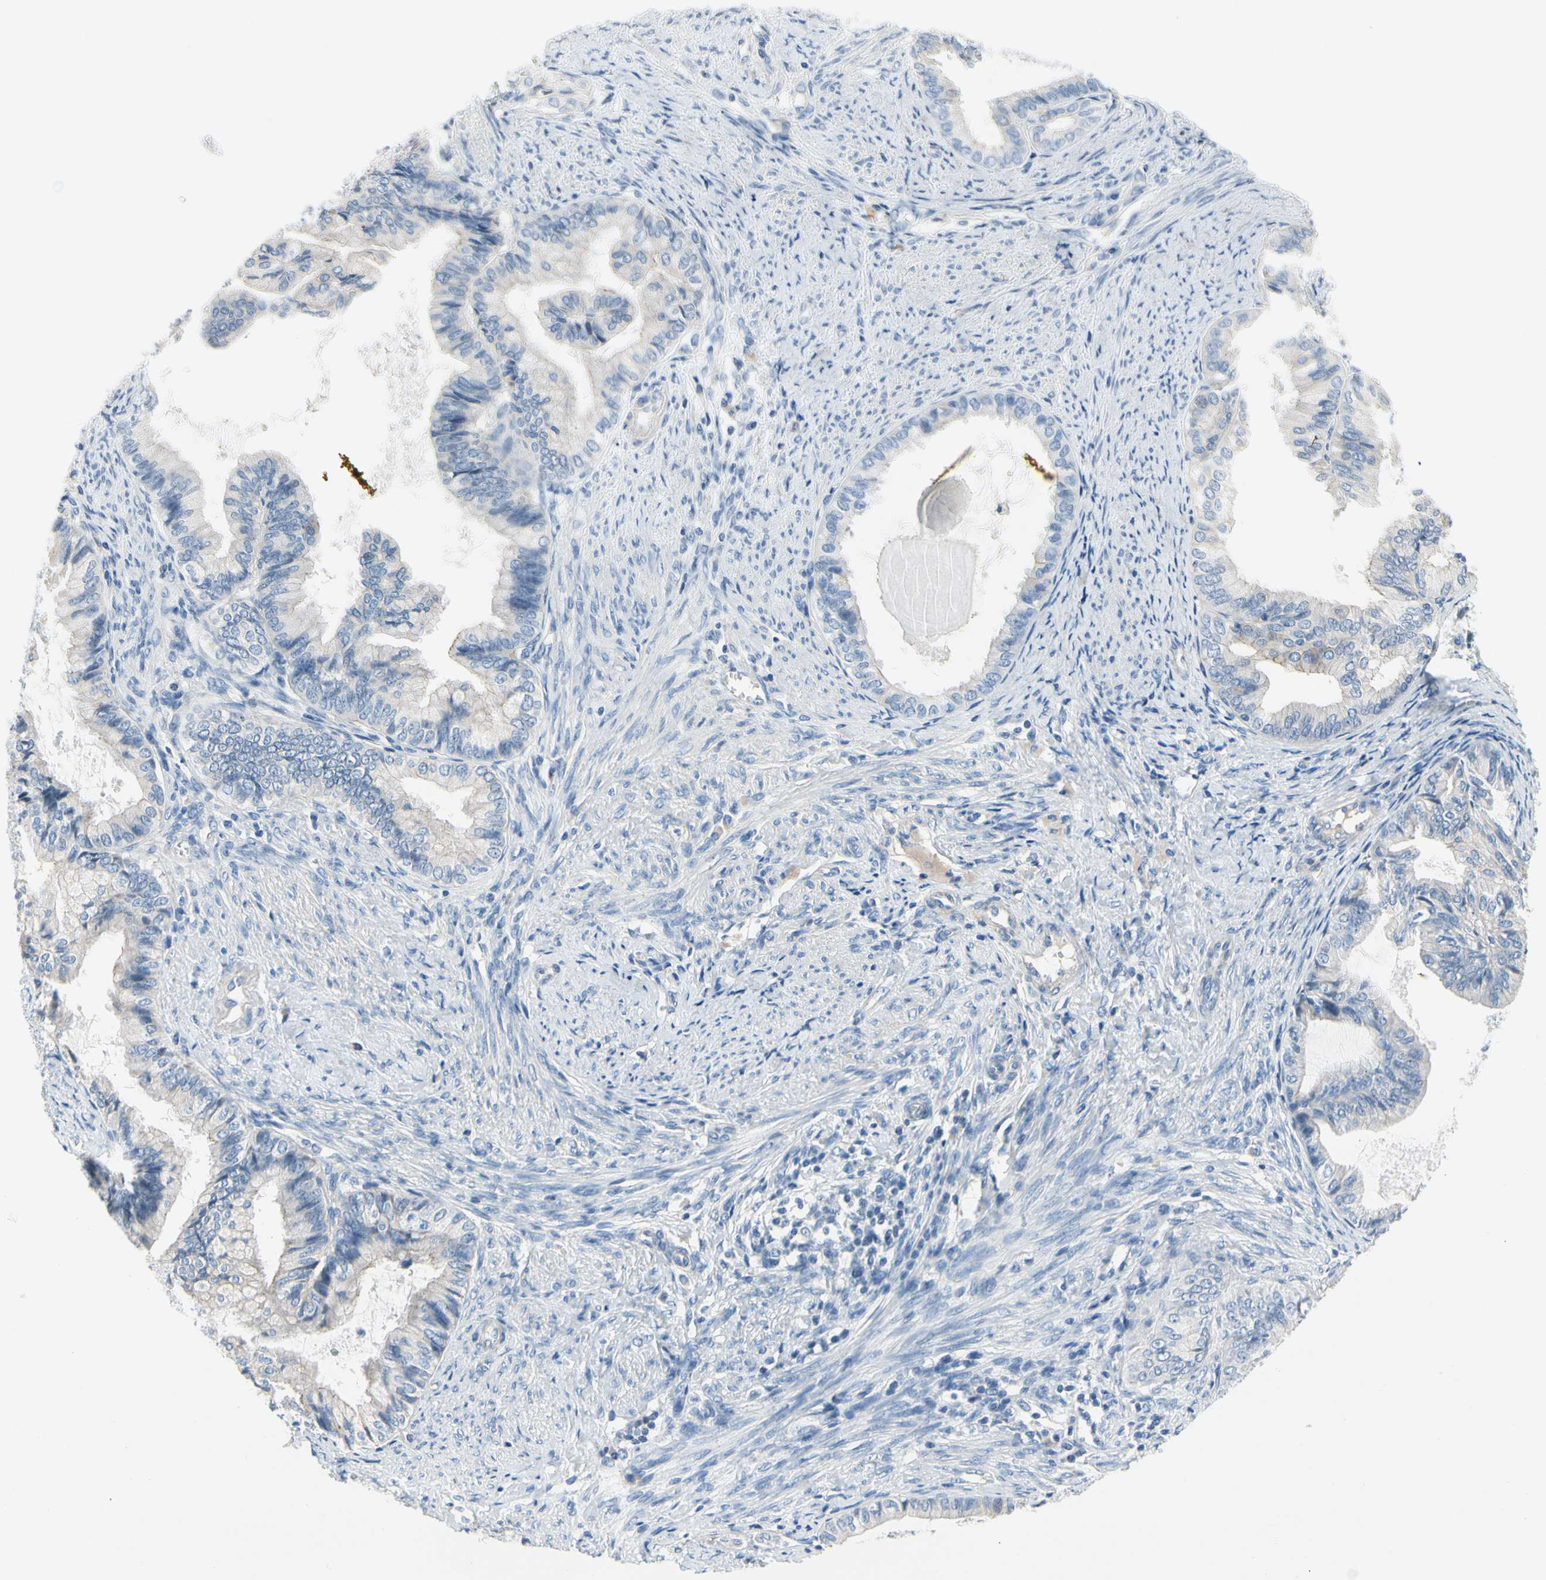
{"staining": {"intensity": "negative", "quantity": "none", "location": "none"}, "tissue": "endometrial cancer", "cell_type": "Tumor cells", "image_type": "cancer", "snomed": [{"axis": "morphology", "description": "Adenocarcinoma, NOS"}, {"axis": "topography", "description": "Endometrium"}], "caption": "Endometrial cancer was stained to show a protein in brown. There is no significant expression in tumor cells.", "gene": "CA14", "patient": {"sex": "female", "age": 86}}